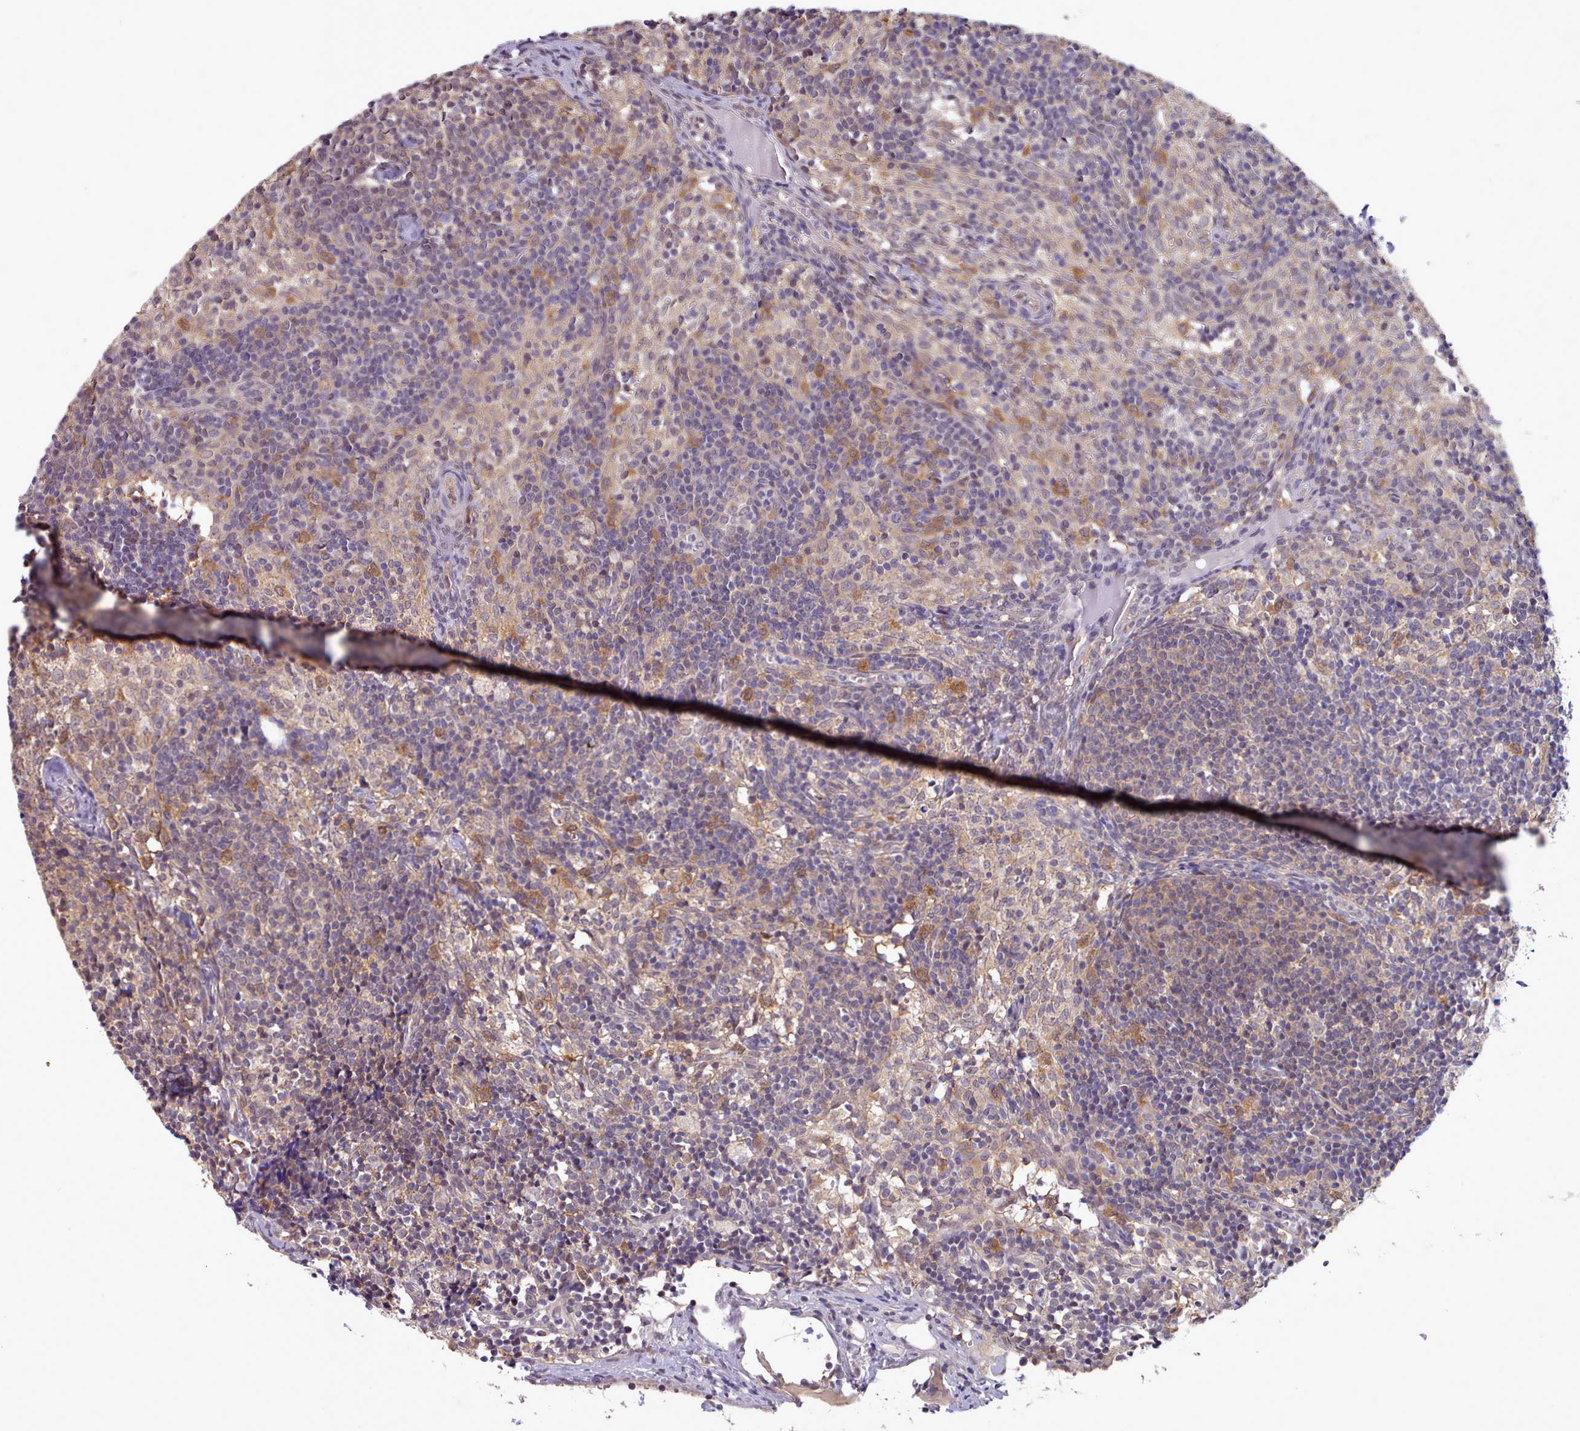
{"staining": {"intensity": "weak", "quantity": "<25%", "location": "nuclear"}, "tissue": "lymph node", "cell_type": "Germinal center cells", "image_type": "normal", "snomed": [{"axis": "morphology", "description": "Normal tissue, NOS"}, {"axis": "topography", "description": "Lymph node"}], "caption": "Immunohistochemistry (IHC) of normal lymph node reveals no staining in germinal center cells. (DAB immunohistochemistry (IHC) with hematoxylin counter stain).", "gene": "CES3", "patient": {"sex": "female", "age": 30}}